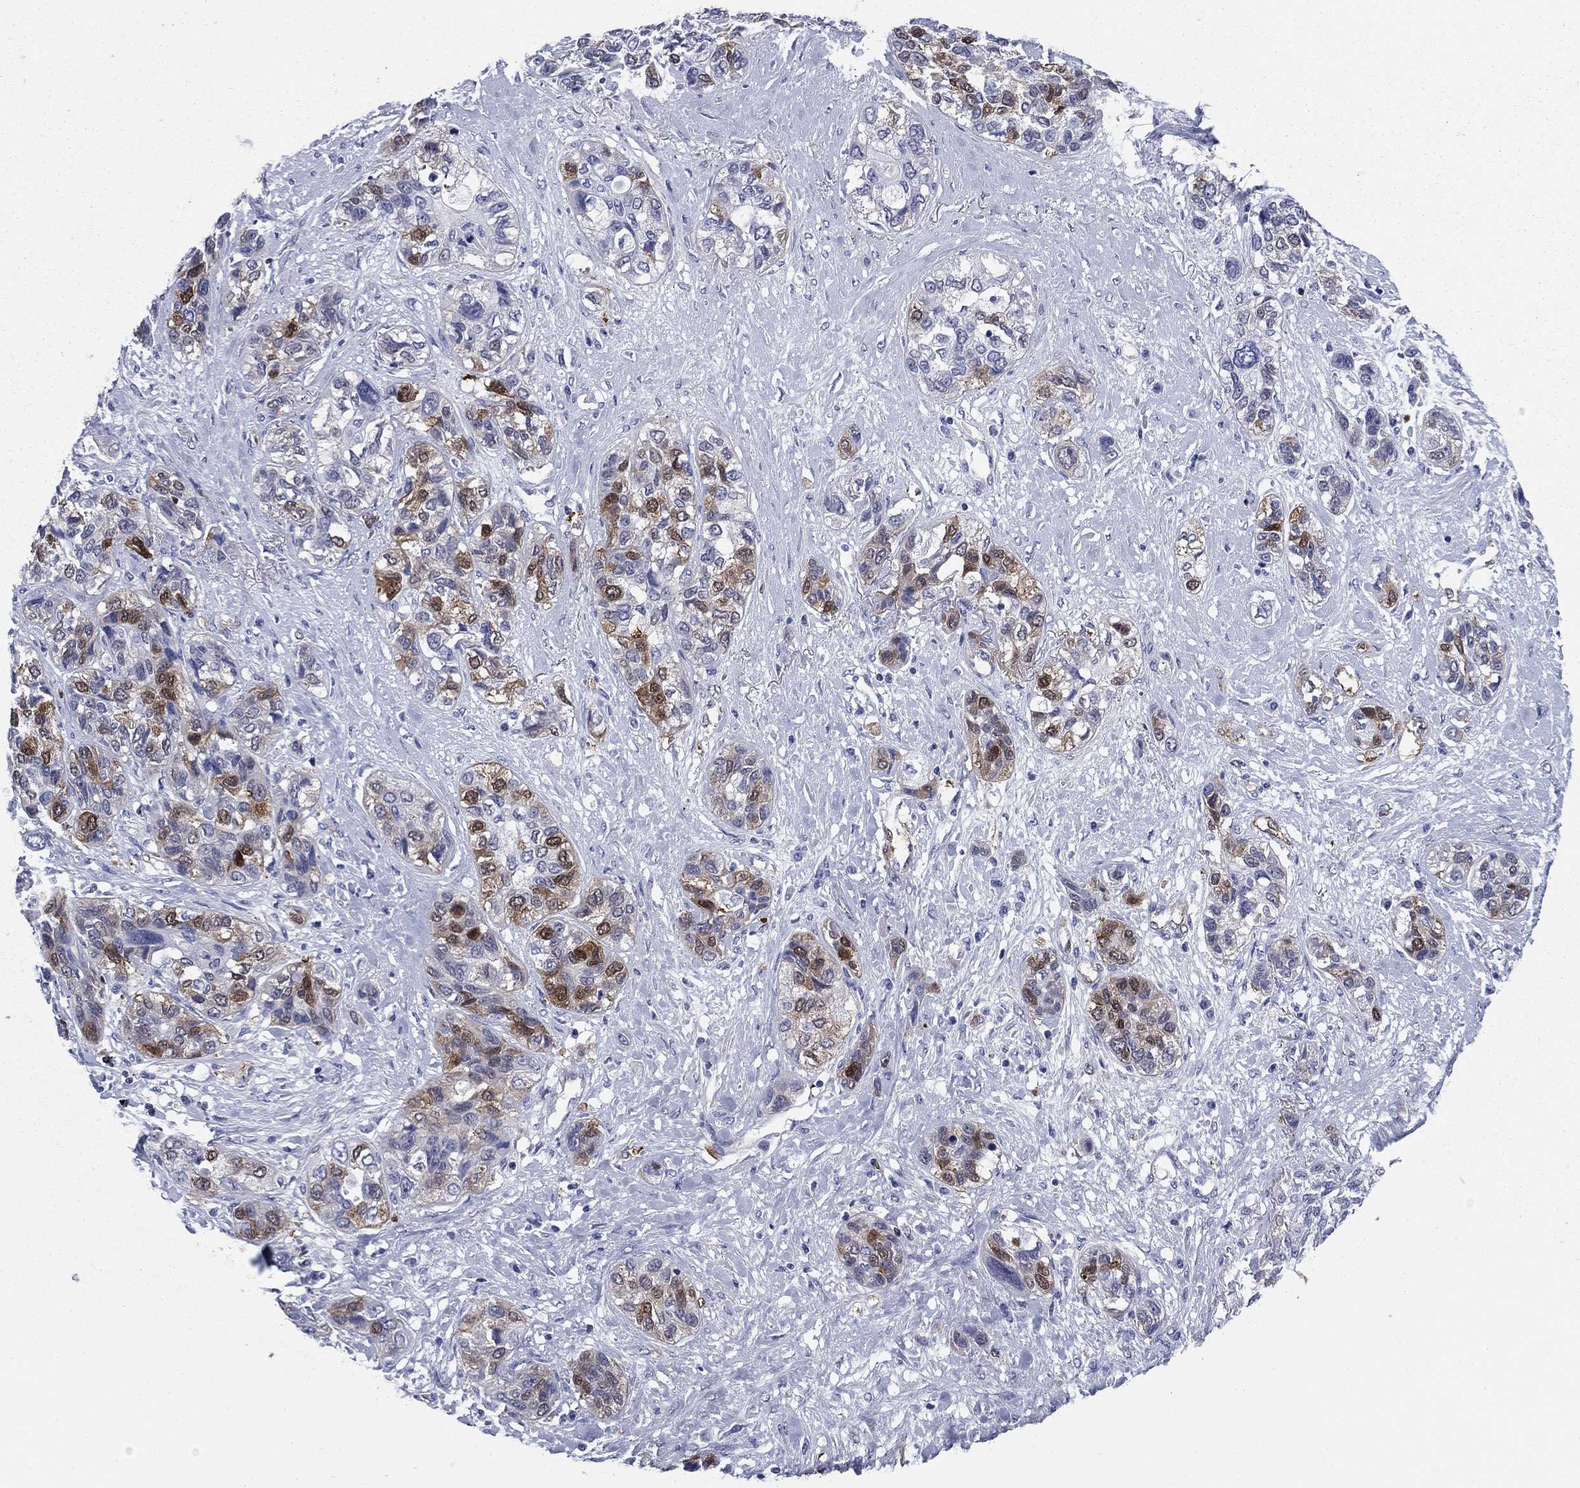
{"staining": {"intensity": "moderate", "quantity": "<25%", "location": "cytoplasmic/membranous,nuclear"}, "tissue": "lung cancer", "cell_type": "Tumor cells", "image_type": "cancer", "snomed": [{"axis": "morphology", "description": "Squamous cell carcinoma, NOS"}, {"axis": "topography", "description": "Lung"}], "caption": "A high-resolution image shows IHC staining of lung squamous cell carcinoma, which demonstrates moderate cytoplasmic/membranous and nuclear staining in about <25% of tumor cells.", "gene": "STMN1", "patient": {"sex": "female", "age": 70}}